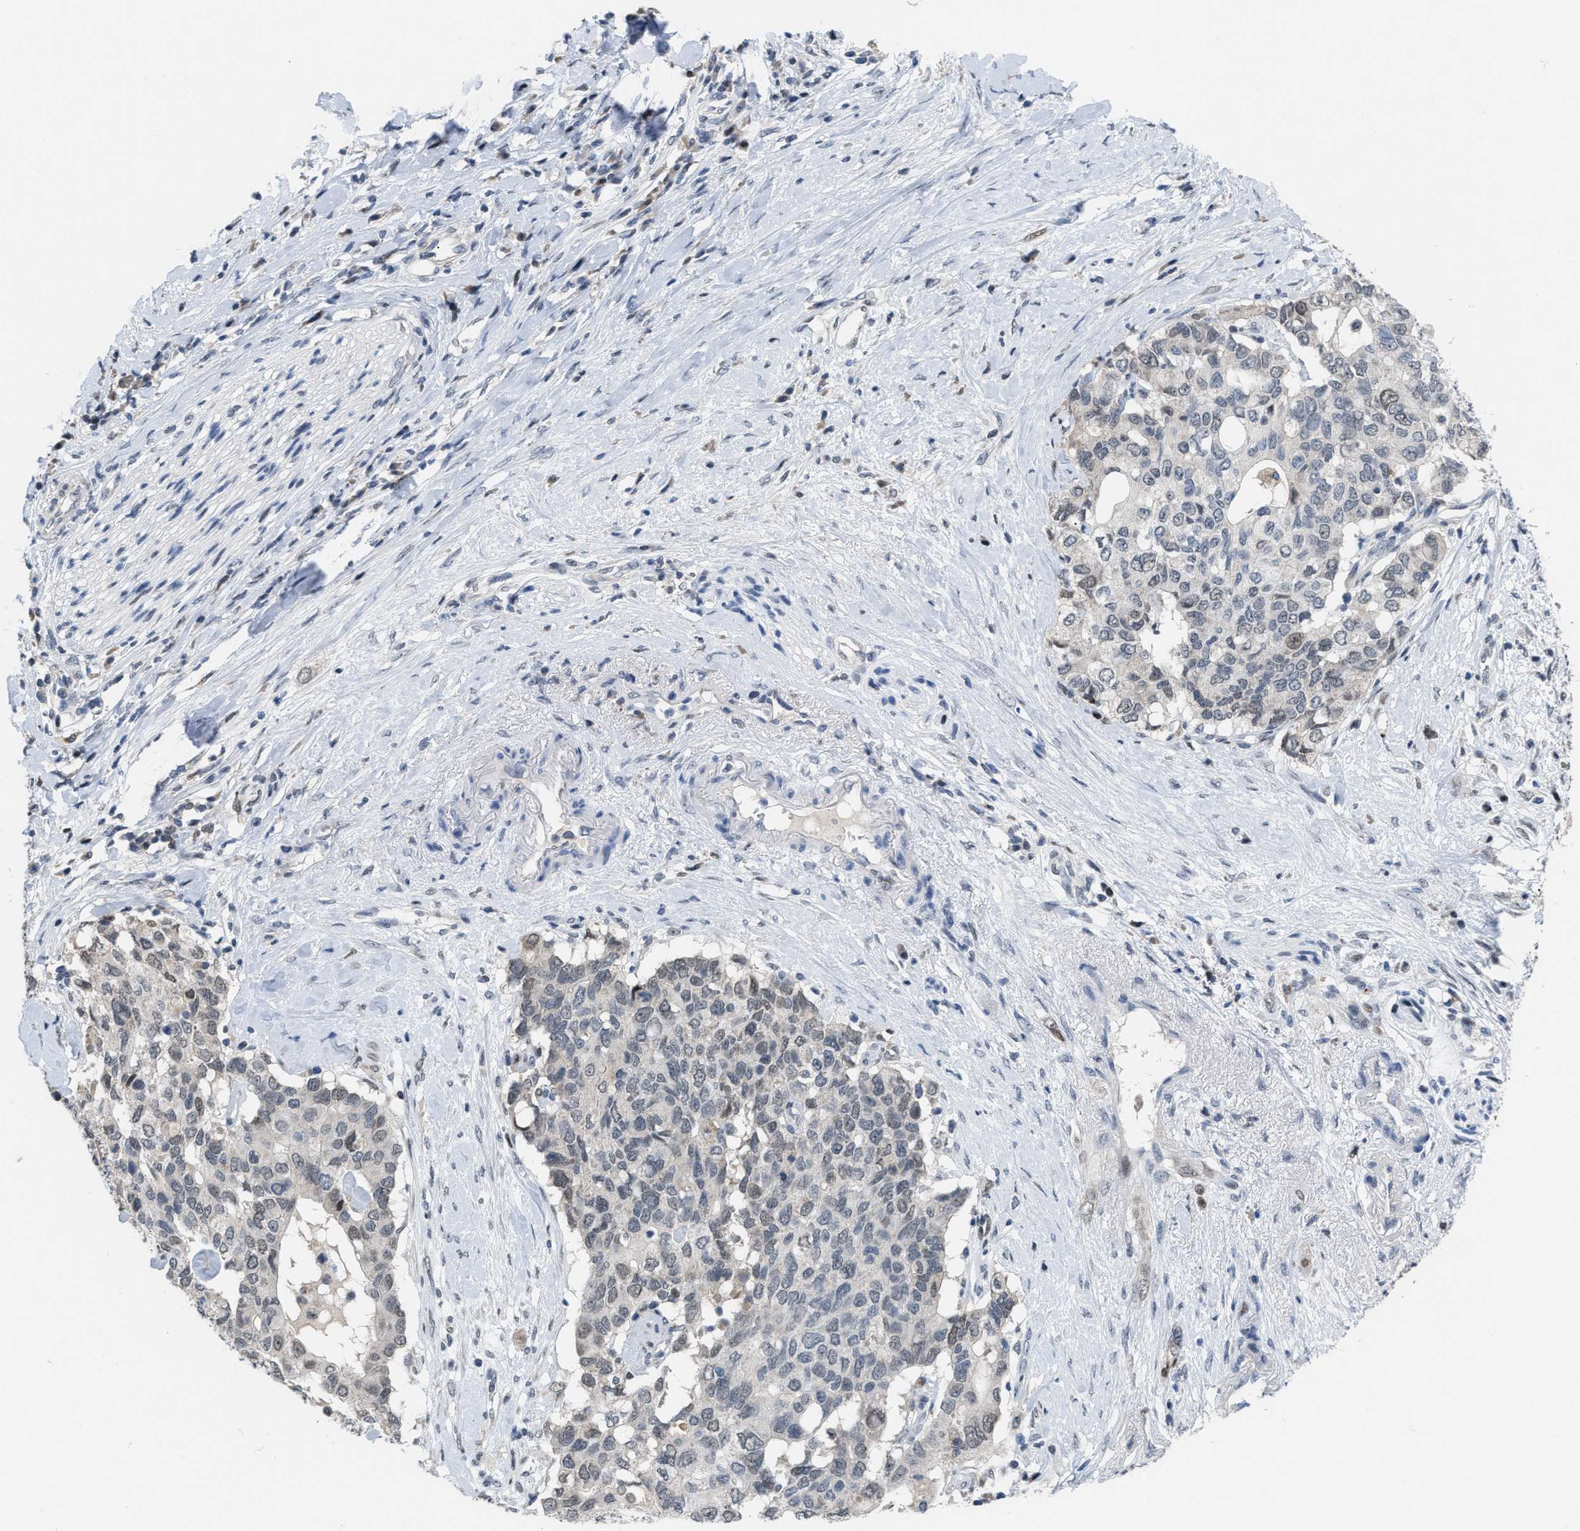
{"staining": {"intensity": "negative", "quantity": "none", "location": "none"}, "tissue": "pancreatic cancer", "cell_type": "Tumor cells", "image_type": "cancer", "snomed": [{"axis": "morphology", "description": "Adenocarcinoma, NOS"}, {"axis": "topography", "description": "Pancreas"}], "caption": "There is no significant expression in tumor cells of pancreatic cancer. (IHC, brightfield microscopy, high magnification).", "gene": "SETDB1", "patient": {"sex": "female", "age": 56}}